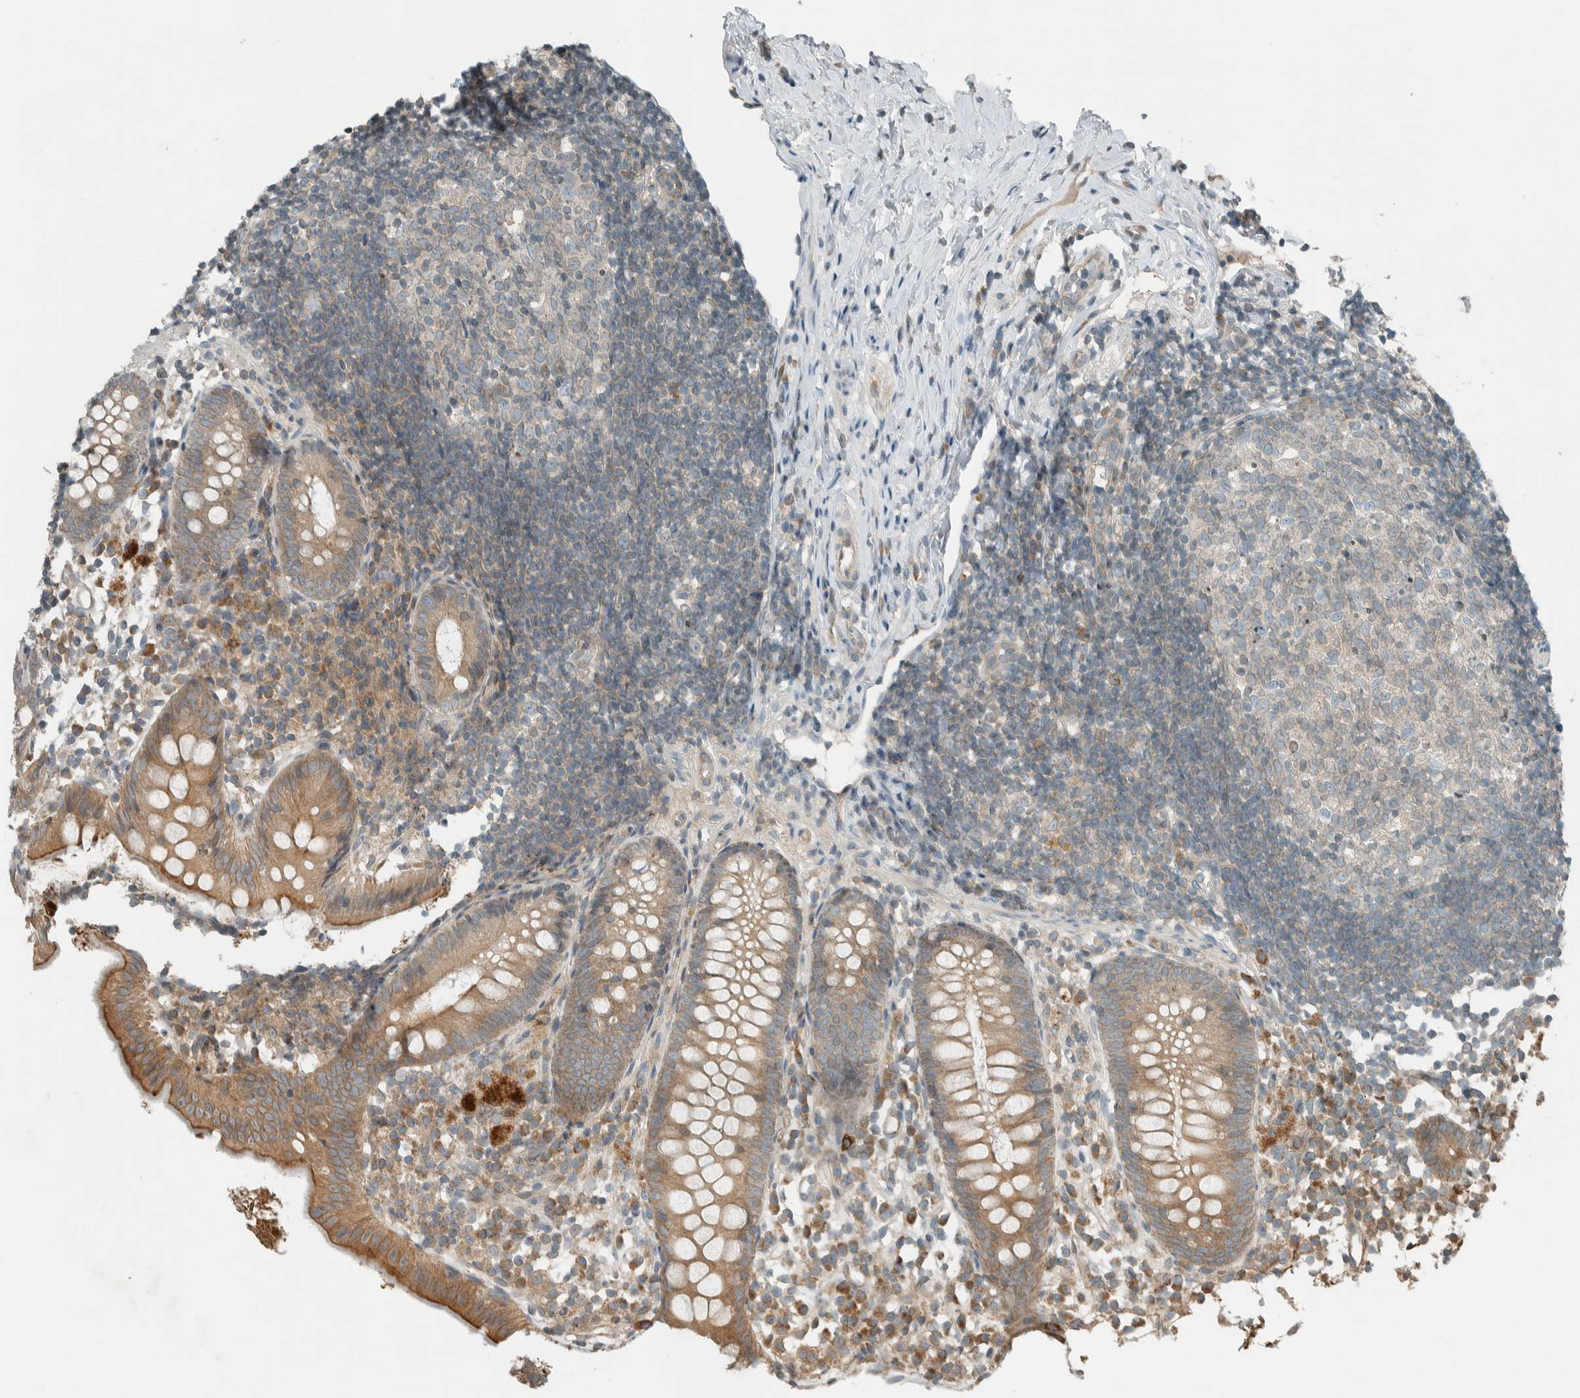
{"staining": {"intensity": "moderate", "quantity": ">75%", "location": "cytoplasmic/membranous"}, "tissue": "appendix", "cell_type": "Glandular cells", "image_type": "normal", "snomed": [{"axis": "morphology", "description": "Normal tissue, NOS"}, {"axis": "topography", "description": "Appendix"}], "caption": "Immunohistochemistry (IHC) histopathology image of normal appendix: appendix stained using immunohistochemistry shows medium levels of moderate protein expression localized specifically in the cytoplasmic/membranous of glandular cells, appearing as a cytoplasmic/membranous brown color.", "gene": "SEL1L", "patient": {"sex": "female", "age": 20}}